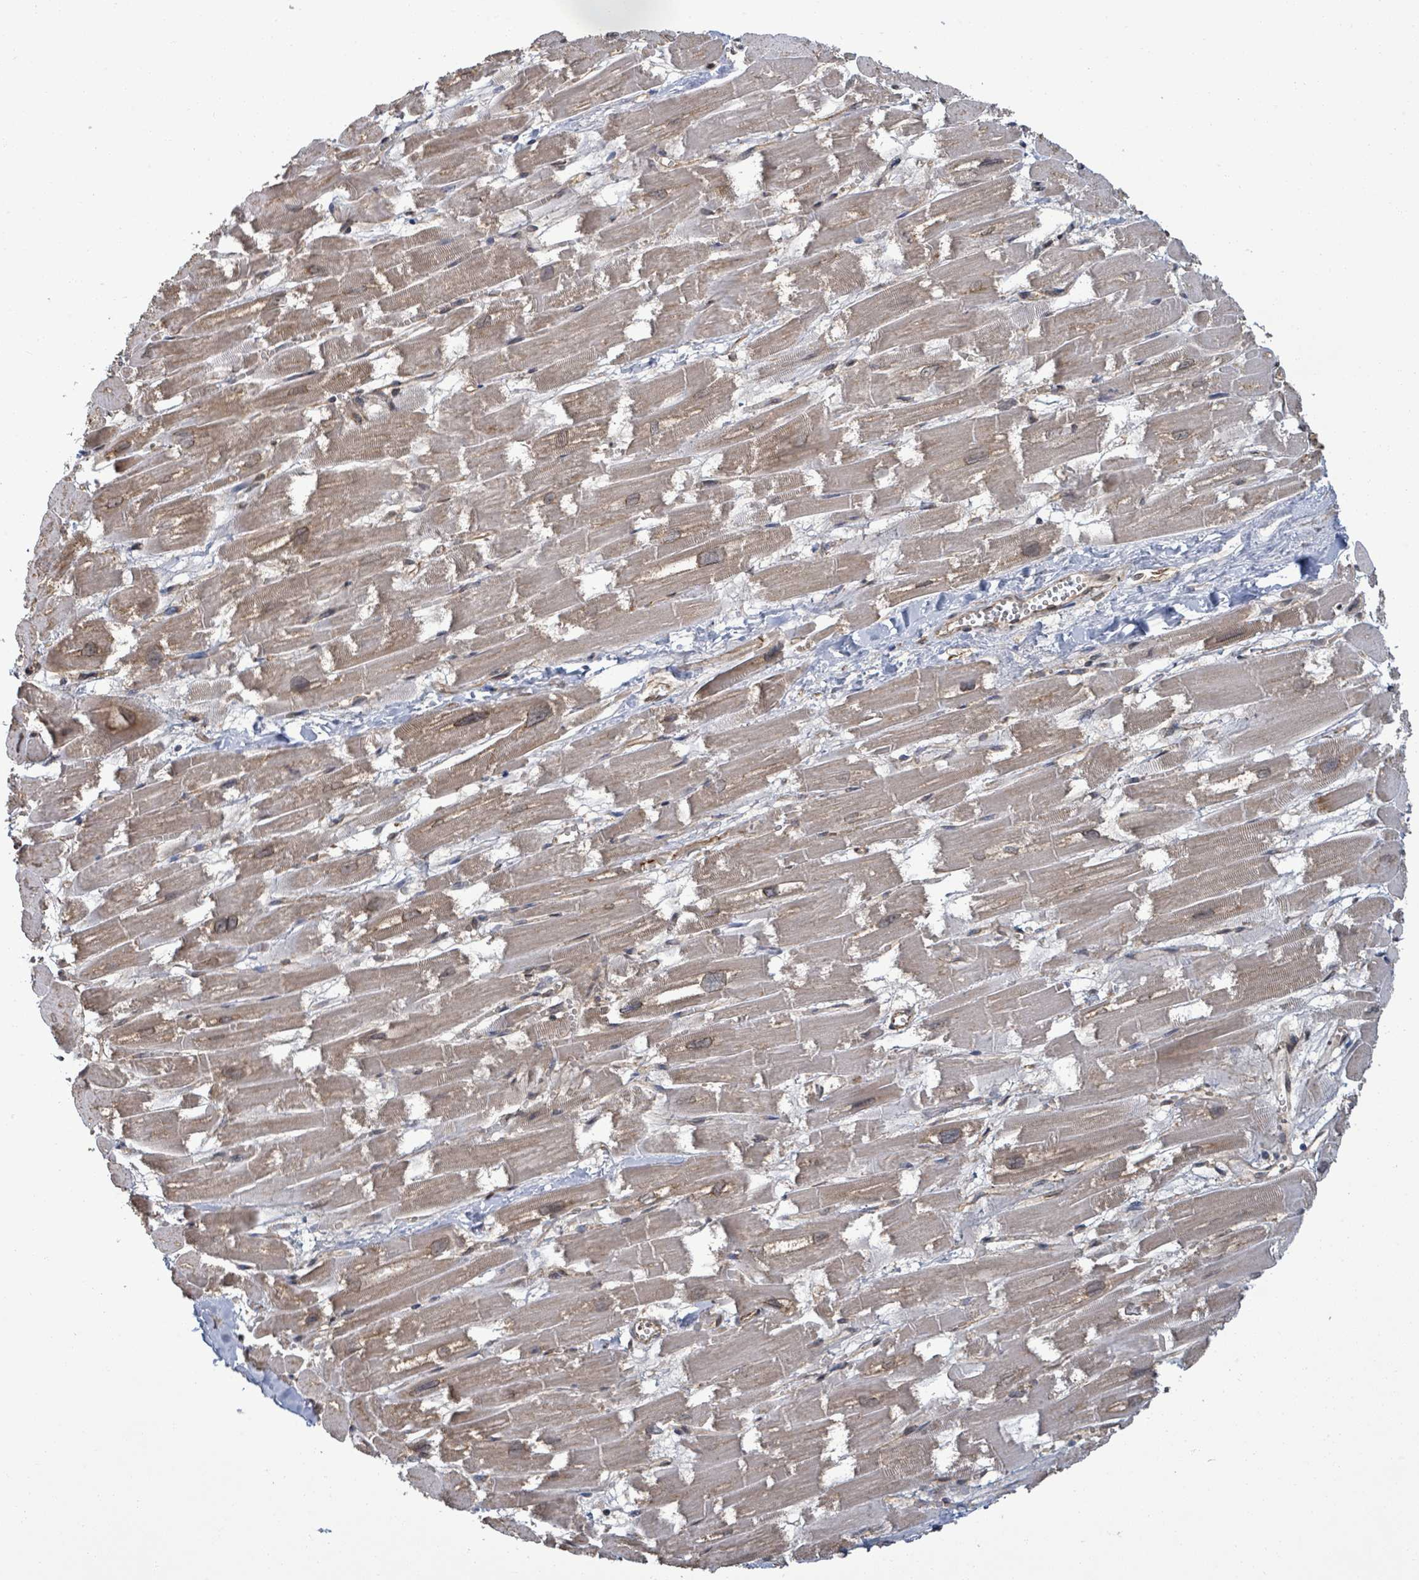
{"staining": {"intensity": "strong", "quantity": "25%-75%", "location": "nuclear"}, "tissue": "heart muscle", "cell_type": "Cardiomyocytes", "image_type": "normal", "snomed": [{"axis": "morphology", "description": "Normal tissue, NOS"}, {"axis": "topography", "description": "Heart"}], "caption": "A histopathology image of heart muscle stained for a protein shows strong nuclear brown staining in cardiomyocytes.", "gene": "ENSG00000256500", "patient": {"sex": "male", "age": 54}}